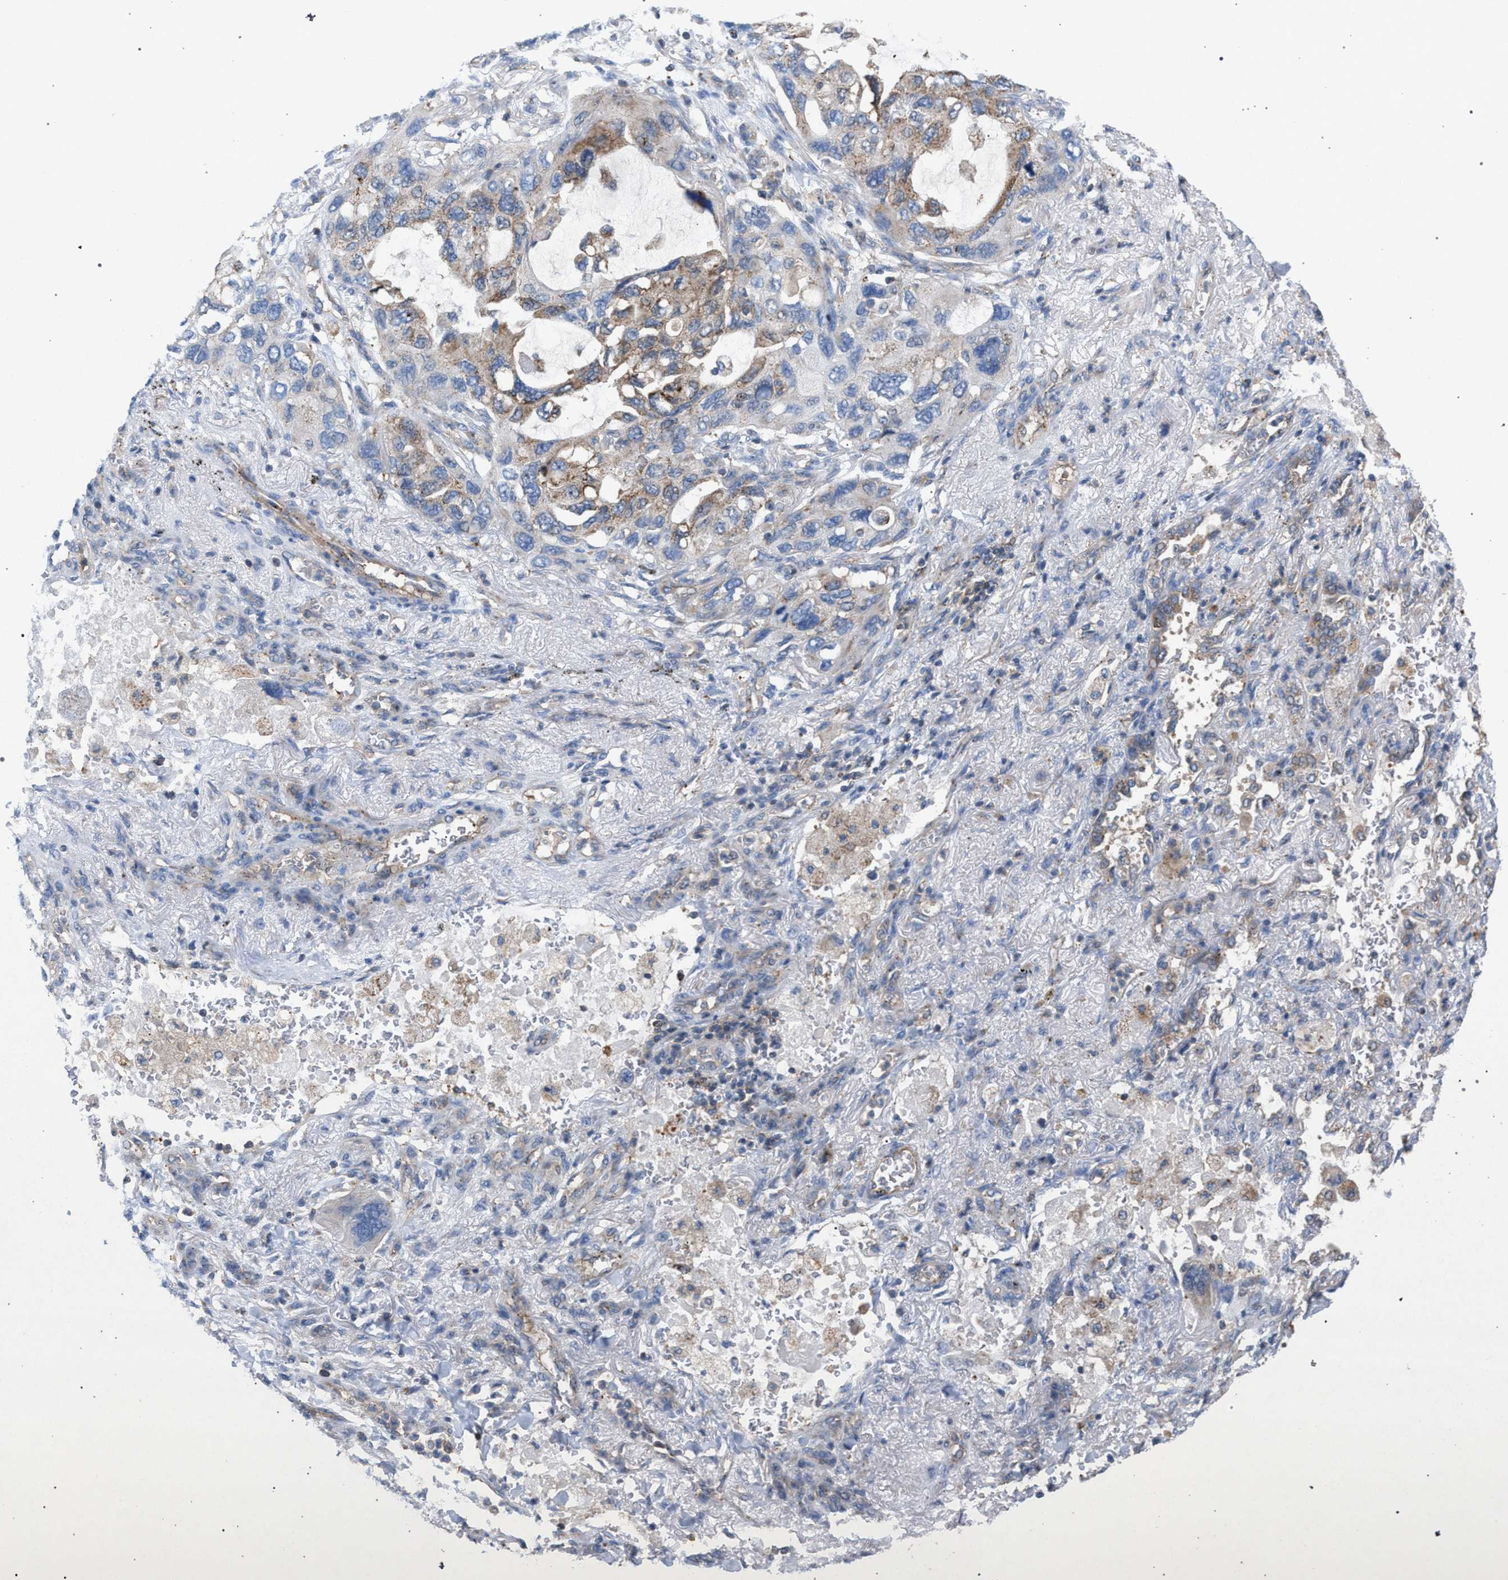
{"staining": {"intensity": "weak", "quantity": "<25%", "location": "cytoplasmic/membranous"}, "tissue": "lung cancer", "cell_type": "Tumor cells", "image_type": "cancer", "snomed": [{"axis": "morphology", "description": "Squamous cell carcinoma, NOS"}, {"axis": "topography", "description": "Lung"}], "caption": "Immunohistochemical staining of human squamous cell carcinoma (lung) exhibits no significant expression in tumor cells.", "gene": "VPS13A", "patient": {"sex": "female", "age": 73}}